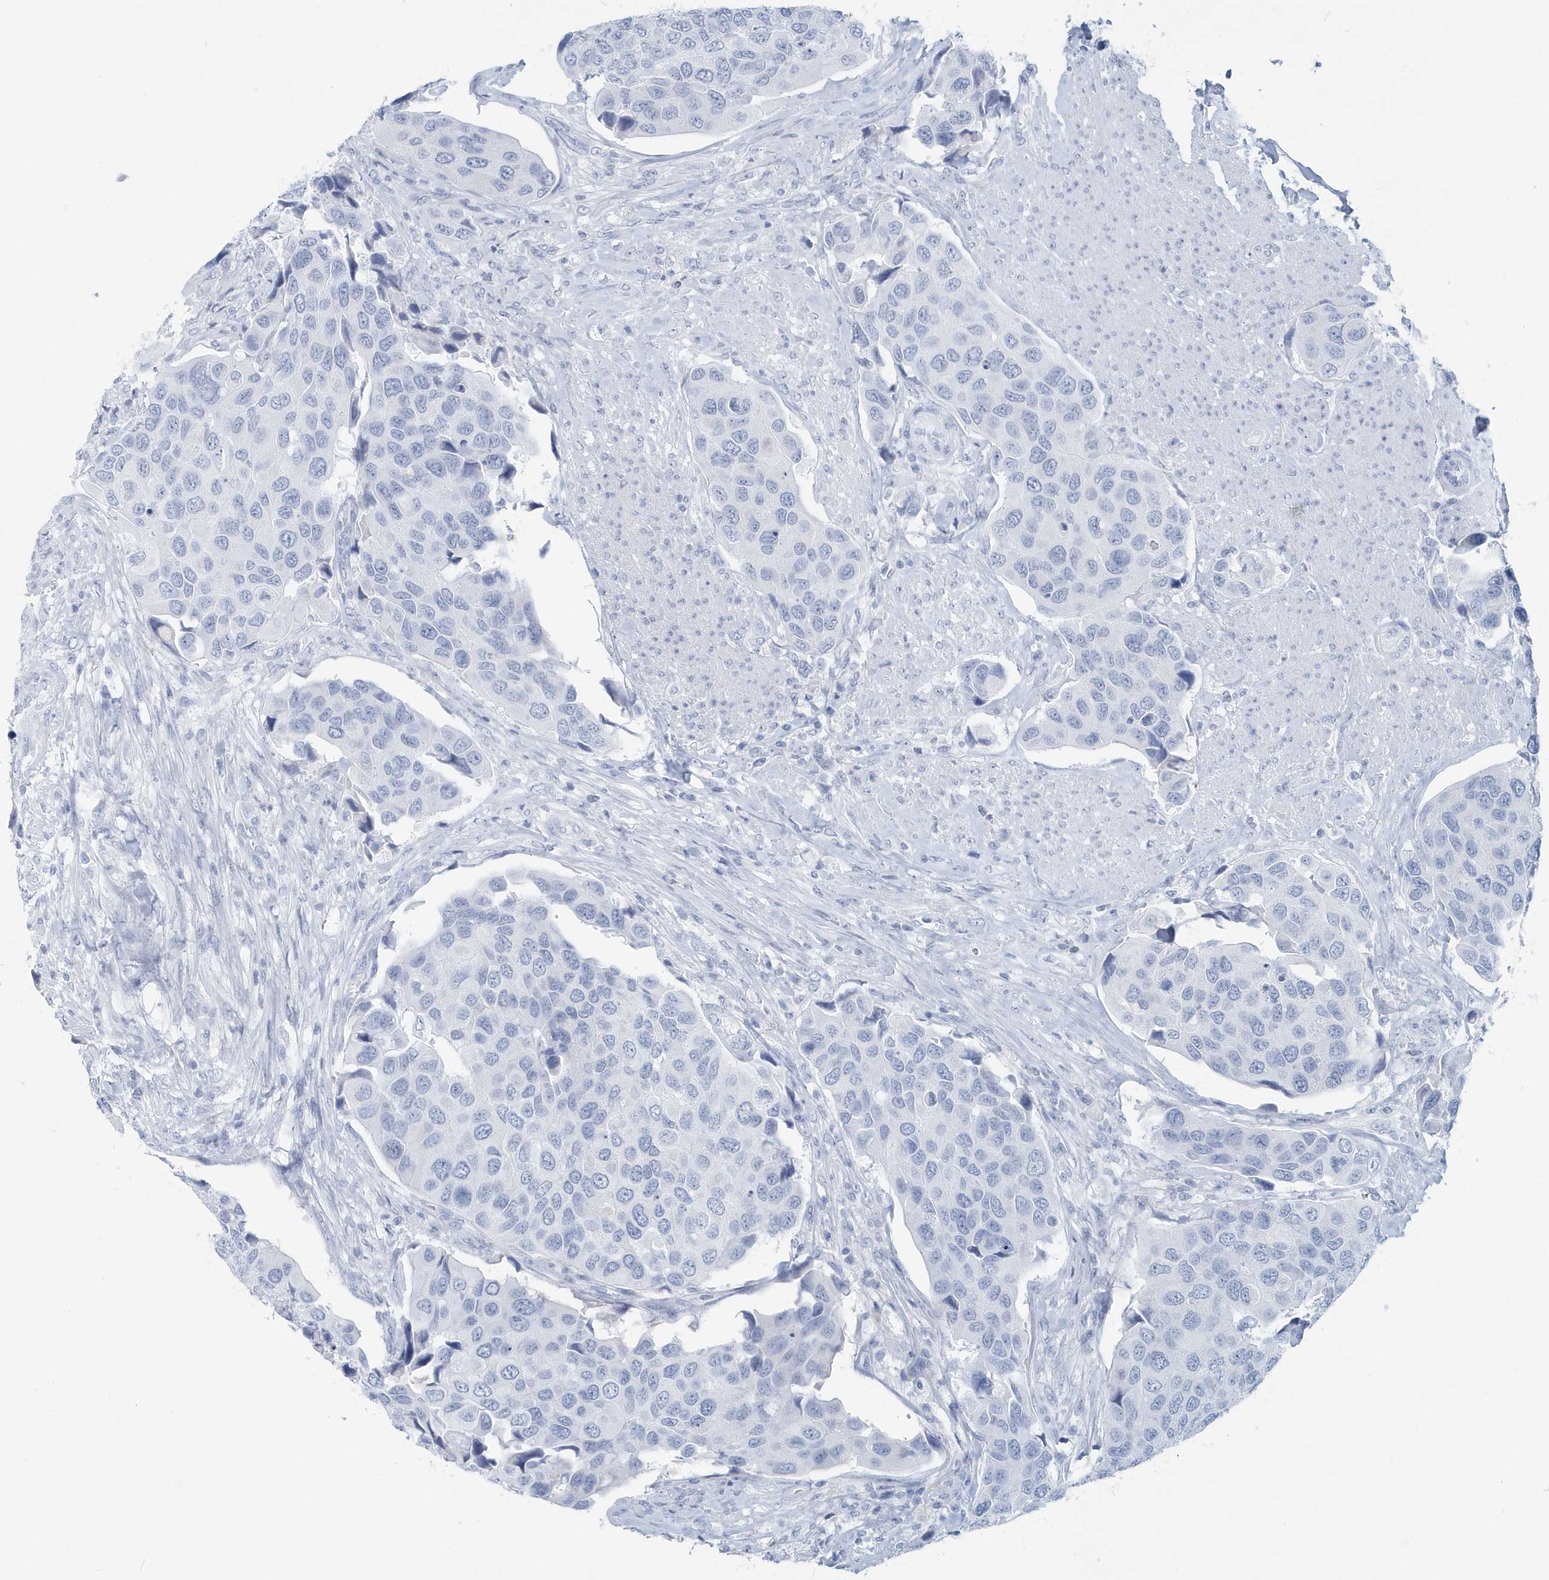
{"staining": {"intensity": "negative", "quantity": "none", "location": "none"}, "tissue": "urothelial cancer", "cell_type": "Tumor cells", "image_type": "cancer", "snomed": [{"axis": "morphology", "description": "Urothelial carcinoma, High grade"}, {"axis": "topography", "description": "Urinary bladder"}], "caption": "Immunohistochemistry (IHC) histopathology image of human urothelial carcinoma (high-grade) stained for a protein (brown), which exhibits no positivity in tumor cells.", "gene": "PTPRO", "patient": {"sex": "male", "age": 74}}